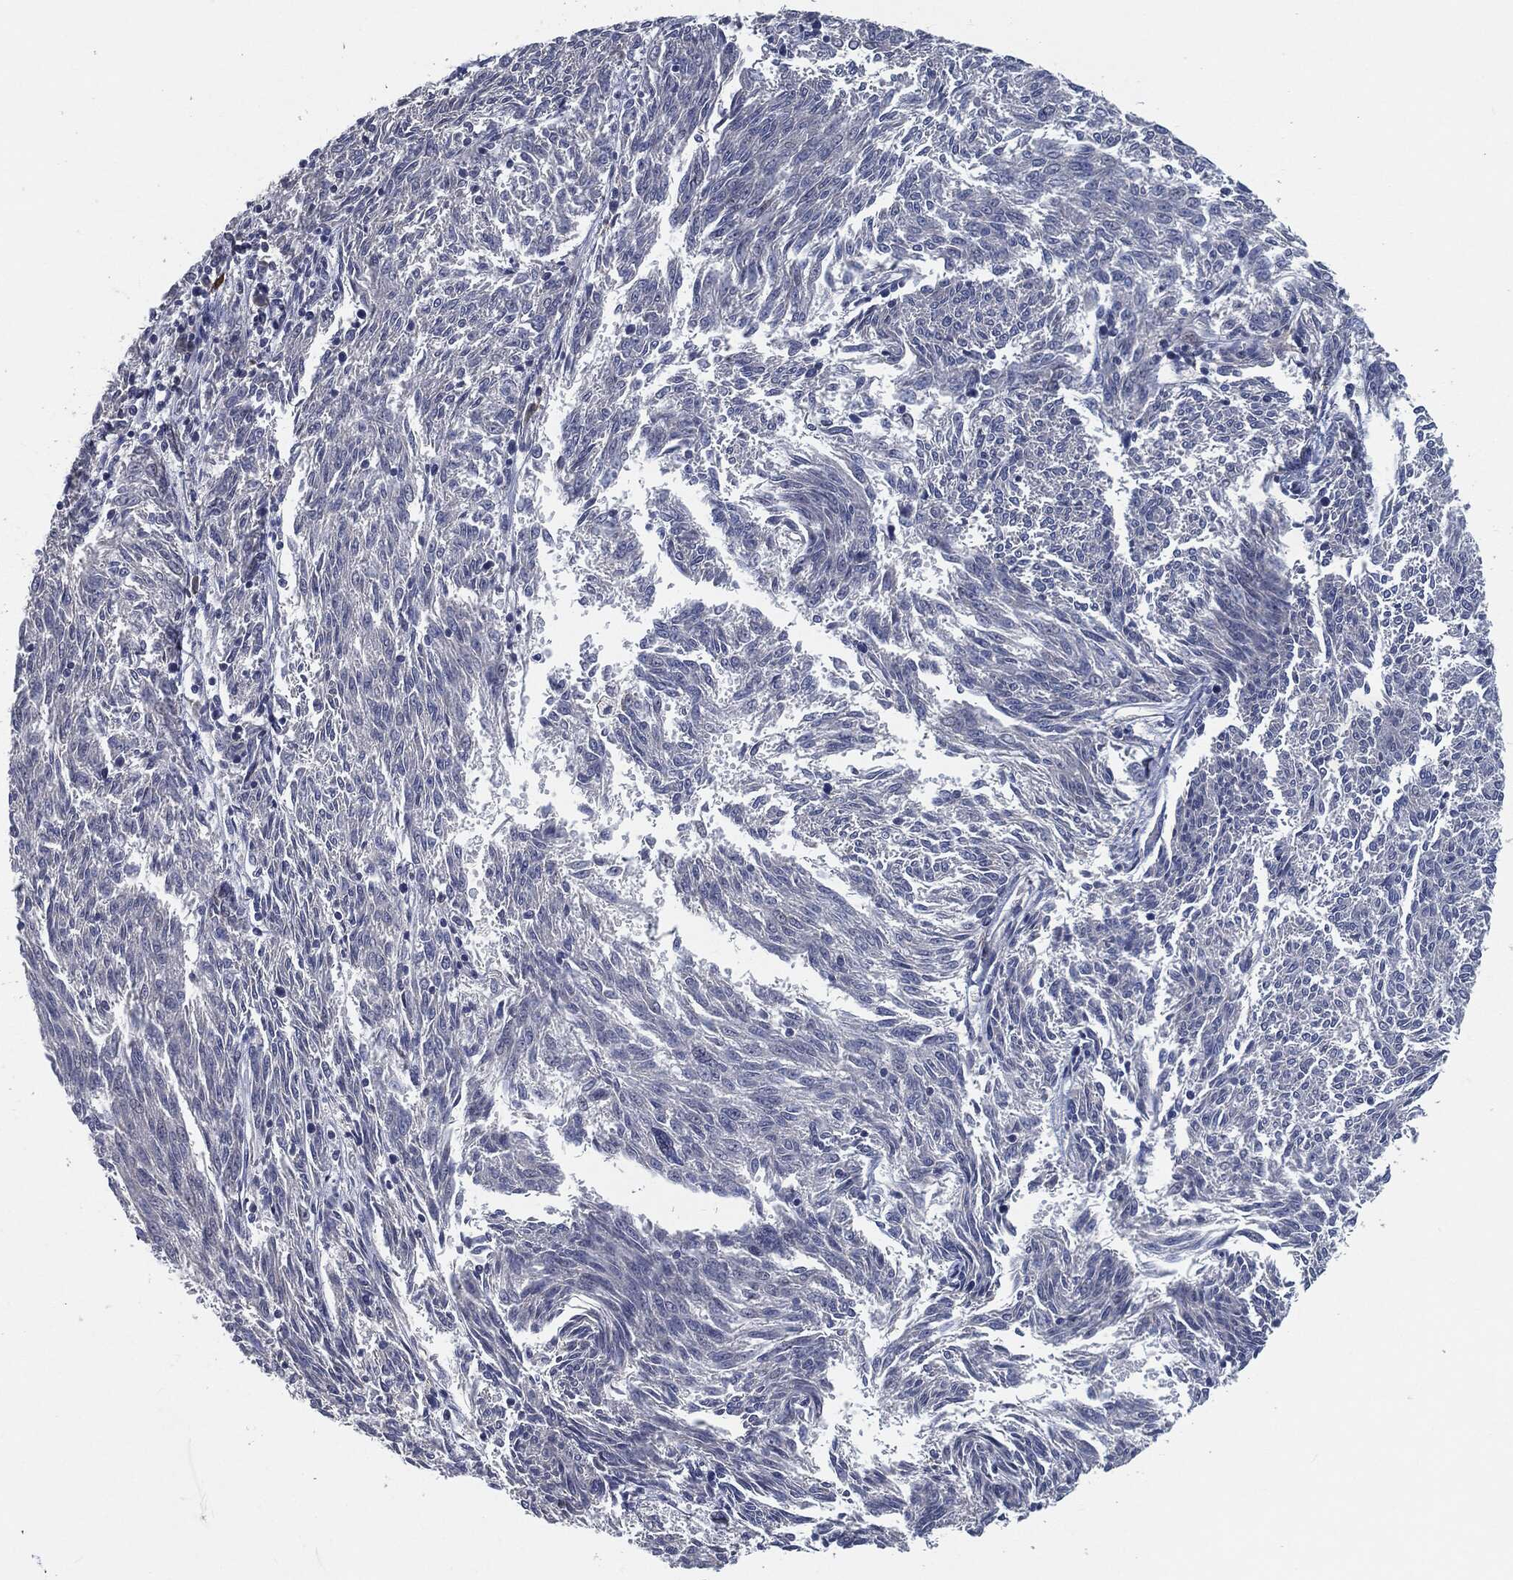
{"staining": {"intensity": "negative", "quantity": "none", "location": "none"}, "tissue": "melanoma", "cell_type": "Tumor cells", "image_type": "cancer", "snomed": [{"axis": "morphology", "description": "Malignant melanoma, NOS"}, {"axis": "topography", "description": "Skin"}], "caption": "Immunohistochemistry image of human malignant melanoma stained for a protein (brown), which shows no expression in tumor cells. The staining was performed using DAB to visualize the protein expression in brown, while the nuclei were stained in blue with hematoxylin (Magnification: 20x).", "gene": "SVIL", "patient": {"sex": "female", "age": 72}}